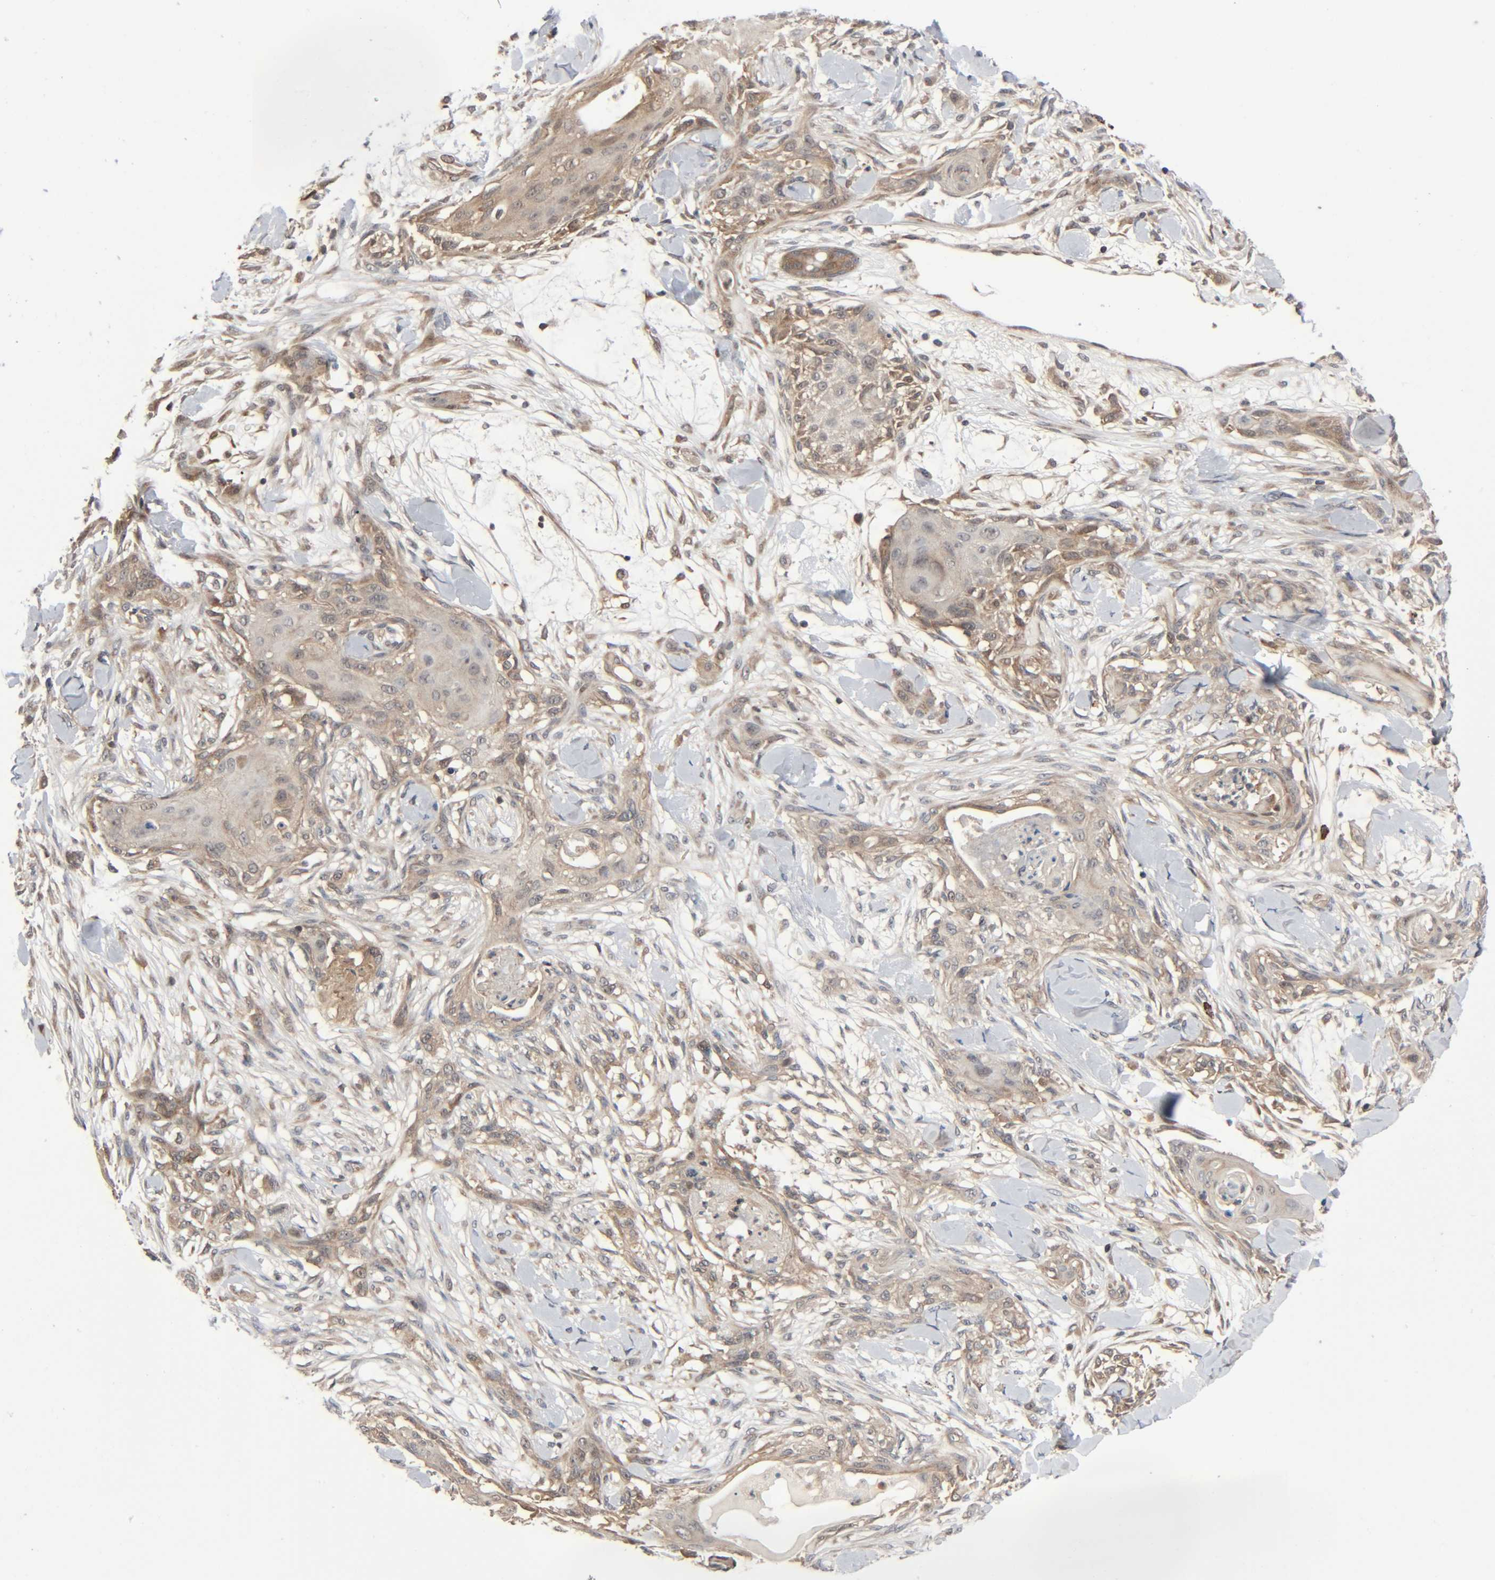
{"staining": {"intensity": "weak", "quantity": ">75%", "location": "cytoplasmic/membranous"}, "tissue": "skin cancer", "cell_type": "Tumor cells", "image_type": "cancer", "snomed": [{"axis": "morphology", "description": "Squamous cell carcinoma, NOS"}, {"axis": "topography", "description": "Skin"}], "caption": "A high-resolution image shows immunohistochemistry (IHC) staining of skin squamous cell carcinoma, which displays weak cytoplasmic/membranous staining in about >75% of tumor cells.", "gene": "PPP2R1B", "patient": {"sex": "female", "age": 59}}